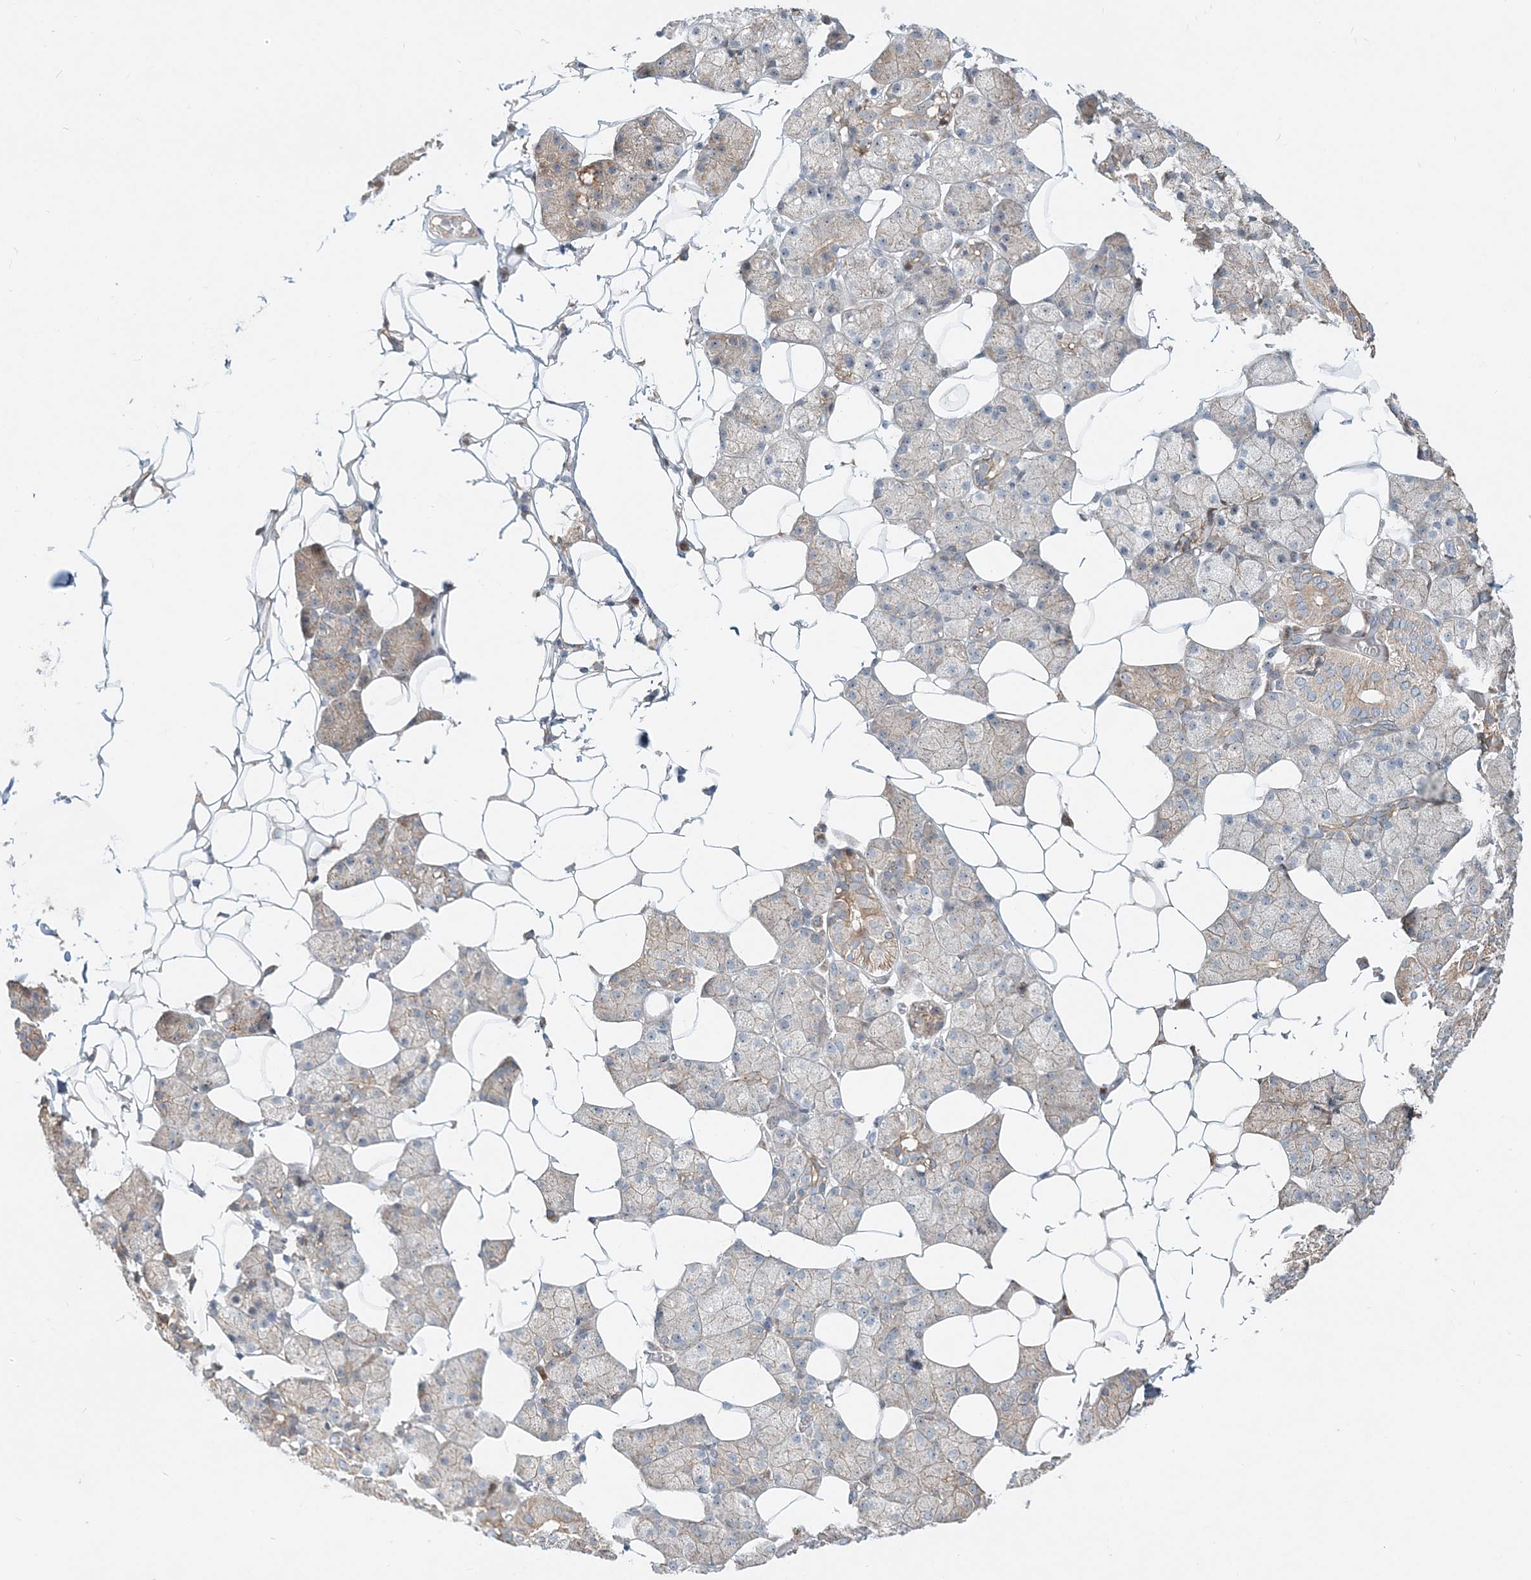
{"staining": {"intensity": "moderate", "quantity": "25%-75%", "location": "cytoplasmic/membranous"}, "tissue": "salivary gland", "cell_type": "Glandular cells", "image_type": "normal", "snomed": [{"axis": "morphology", "description": "Normal tissue, NOS"}, {"axis": "topography", "description": "Salivary gland"}], "caption": "DAB (3,3'-diaminobenzidine) immunohistochemical staining of benign salivary gland reveals moderate cytoplasmic/membranous protein positivity in approximately 25%-75% of glandular cells. (Stains: DAB in brown, nuclei in blue, Microscopy: brightfield microscopy at high magnification).", "gene": "CXXC5", "patient": {"sex": "female", "age": 33}}